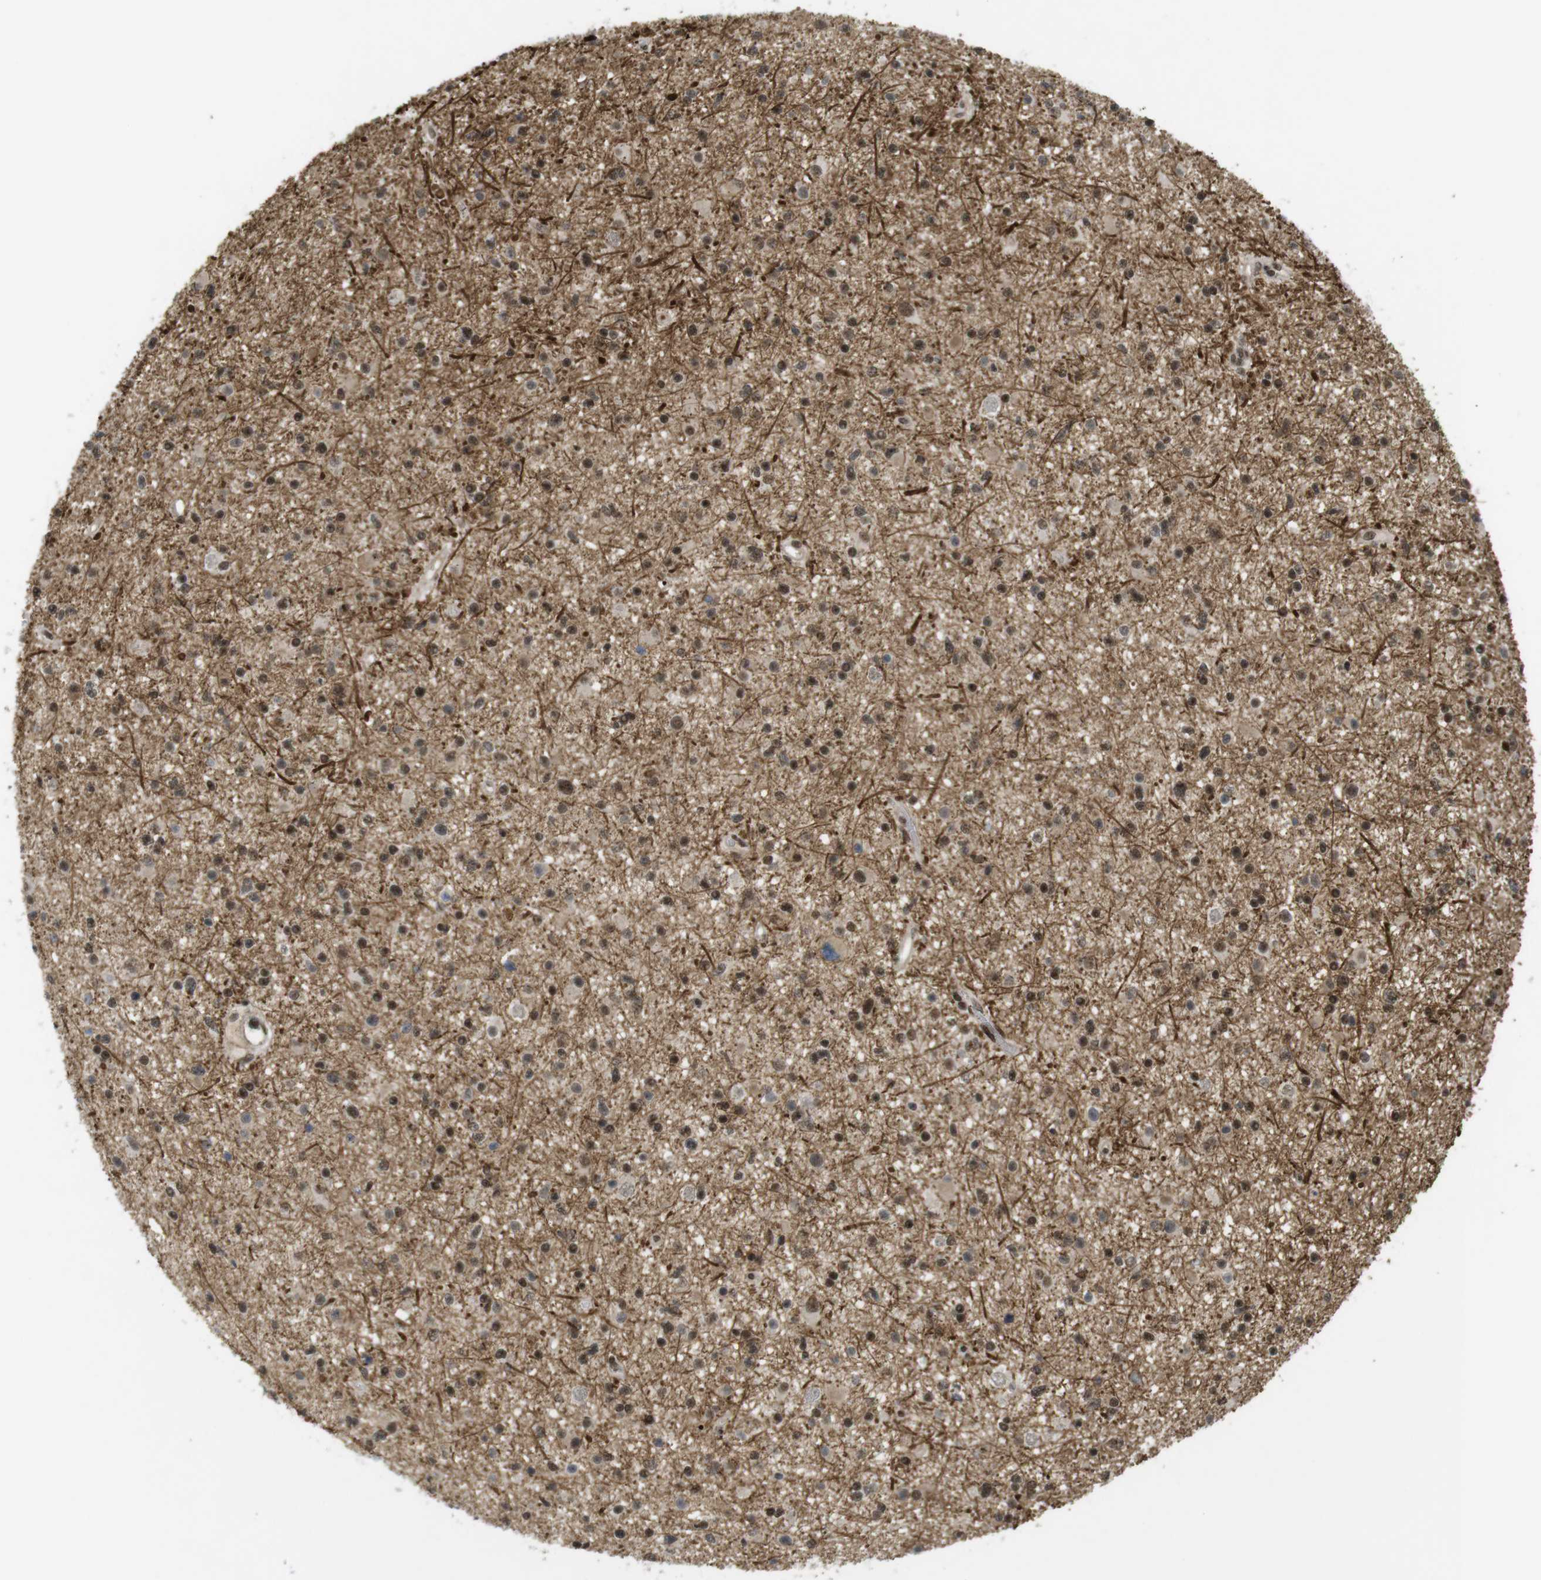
{"staining": {"intensity": "moderate", "quantity": ">75%", "location": "cytoplasmic/membranous,nuclear"}, "tissue": "glioma", "cell_type": "Tumor cells", "image_type": "cancer", "snomed": [{"axis": "morphology", "description": "Glioma, malignant, High grade"}, {"axis": "topography", "description": "Brain"}], "caption": "Malignant glioma (high-grade) stained with a brown dye exhibits moderate cytoplasmic/membranous and nuclear positive expression in about >75% of tumor cells.", "gene": "SP2", "patient": {"sex": "male", "age": 33}}